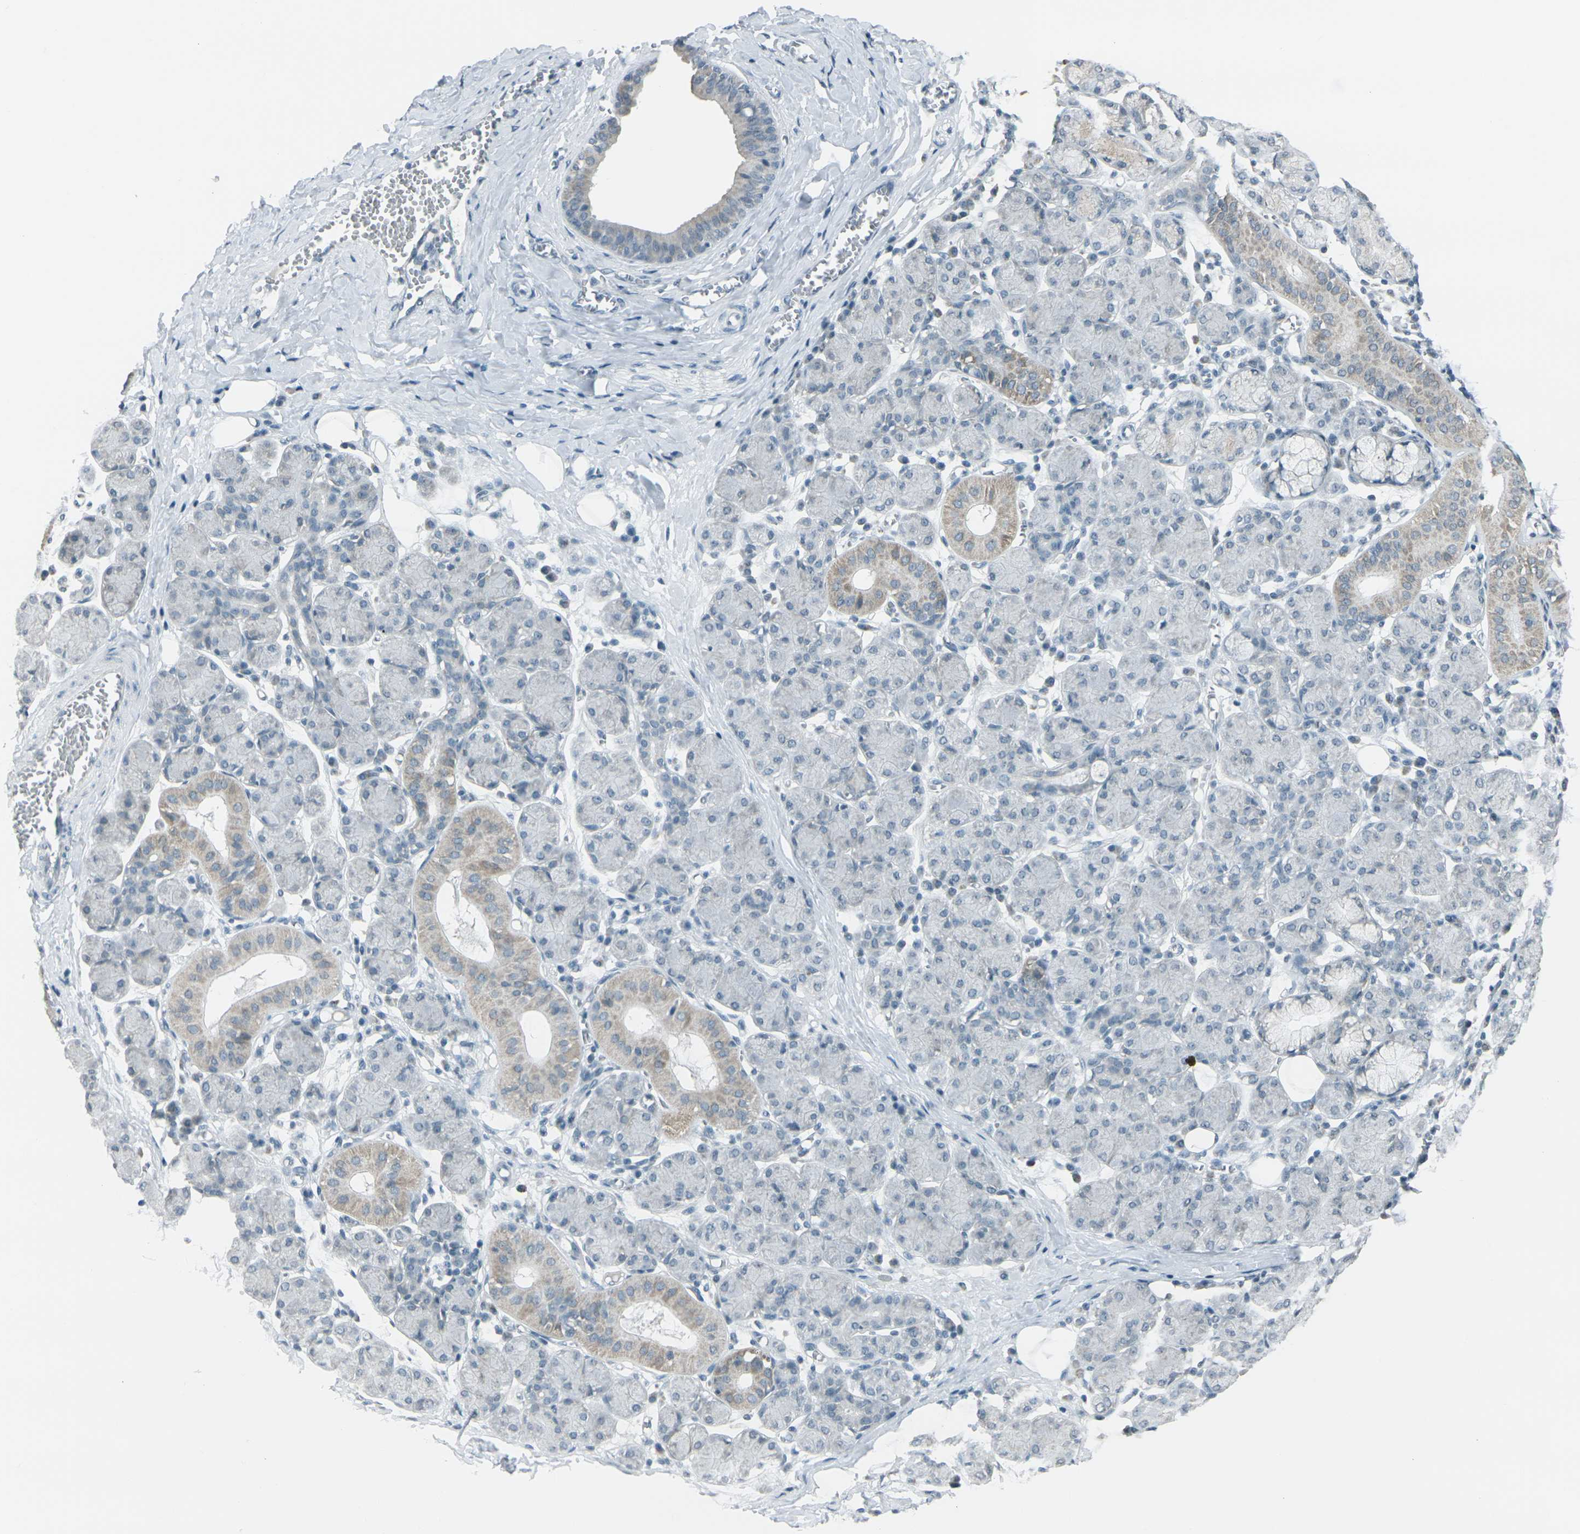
{"staining": {"intensity": "weak", "quantity": "25%-75%", "location": "cytoplasmic/membranous"}, "tissue": "salivary gland", "cell_type": "Glandular cells", "image_type": "normal", "snomed": [{"axis": "morphology", "description": "Normal tissue, NOS"}, {"axis": "morphology", "description": "Inflammation, NOS"}, {"axis": "topography", "description": "Lymph node"}, {"axis": "topography", "description": "Salivary gland"}], "caption": "Protein expression analysis of benign human salivary gland reveals weak cytoplasmic/membranous staining in approximately 25%-75% of glandular cells. Using DAB (3,3'-diaminobenzidine) (brown) and hematoxylin (blue) stains, captured at high magnification using brightfield microscopy.", "gene": "H2BC1", "patient": {"sex": "male", "age": 3}}